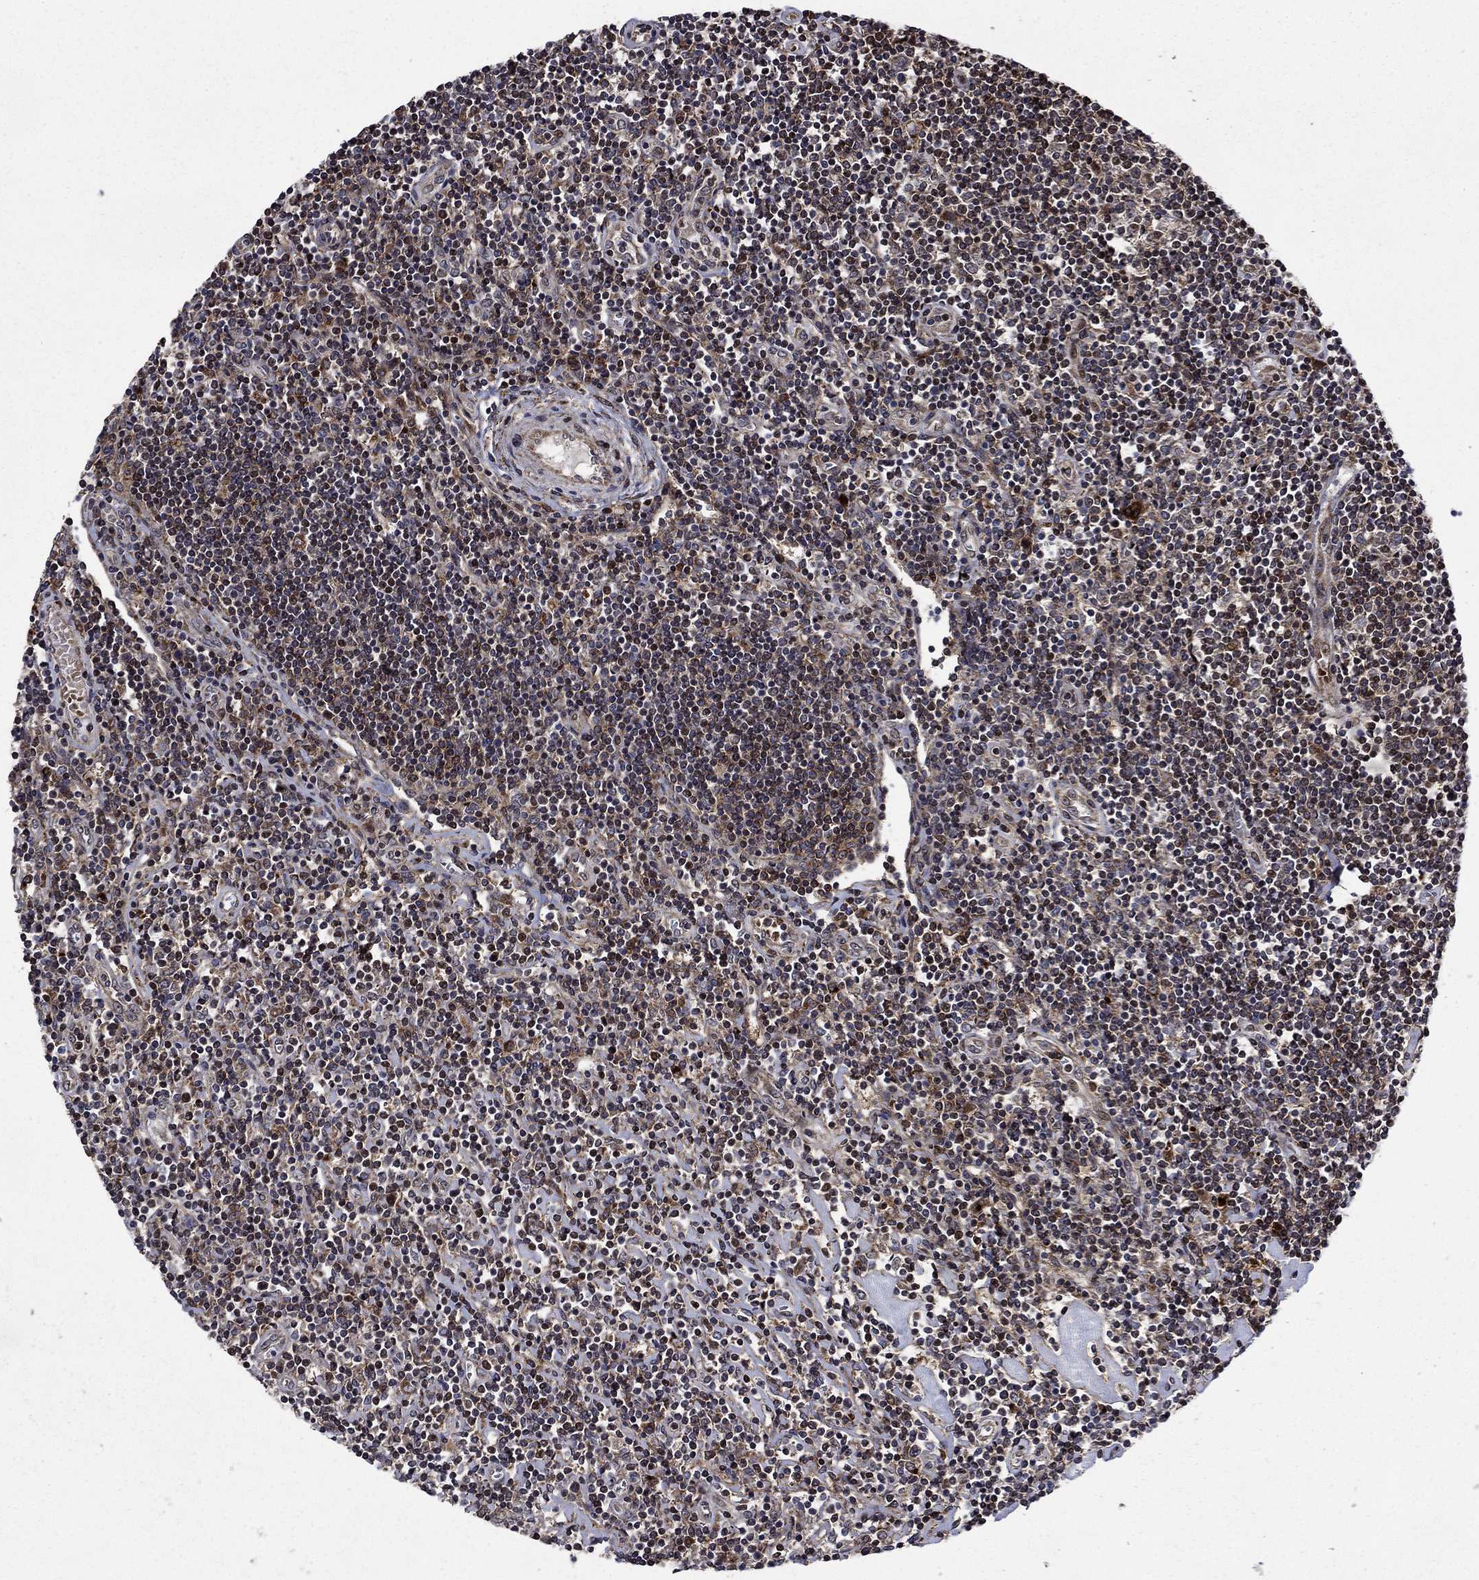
{"staining": {"intensity": "weak", "quantity": ">75%", "location": "cytoplasmic/membranous"}, "tissue": "lymphoma", "cell_type": "Tumor cells", "image_type": "cancer", "snomed": [{"axis": "morphology", "description": "Hodgkin's disease, NOS"}, {"axis": "topography", "description": "Lymph node"}], "caption": "Immunohistochemical staining of lymphoma shows low levels of weak cytoplasmic/membranous protein expression in about >75% of tumor cells.", "gene": "AGTPBP1", "patient": {"sex": "male", "age": 40}}